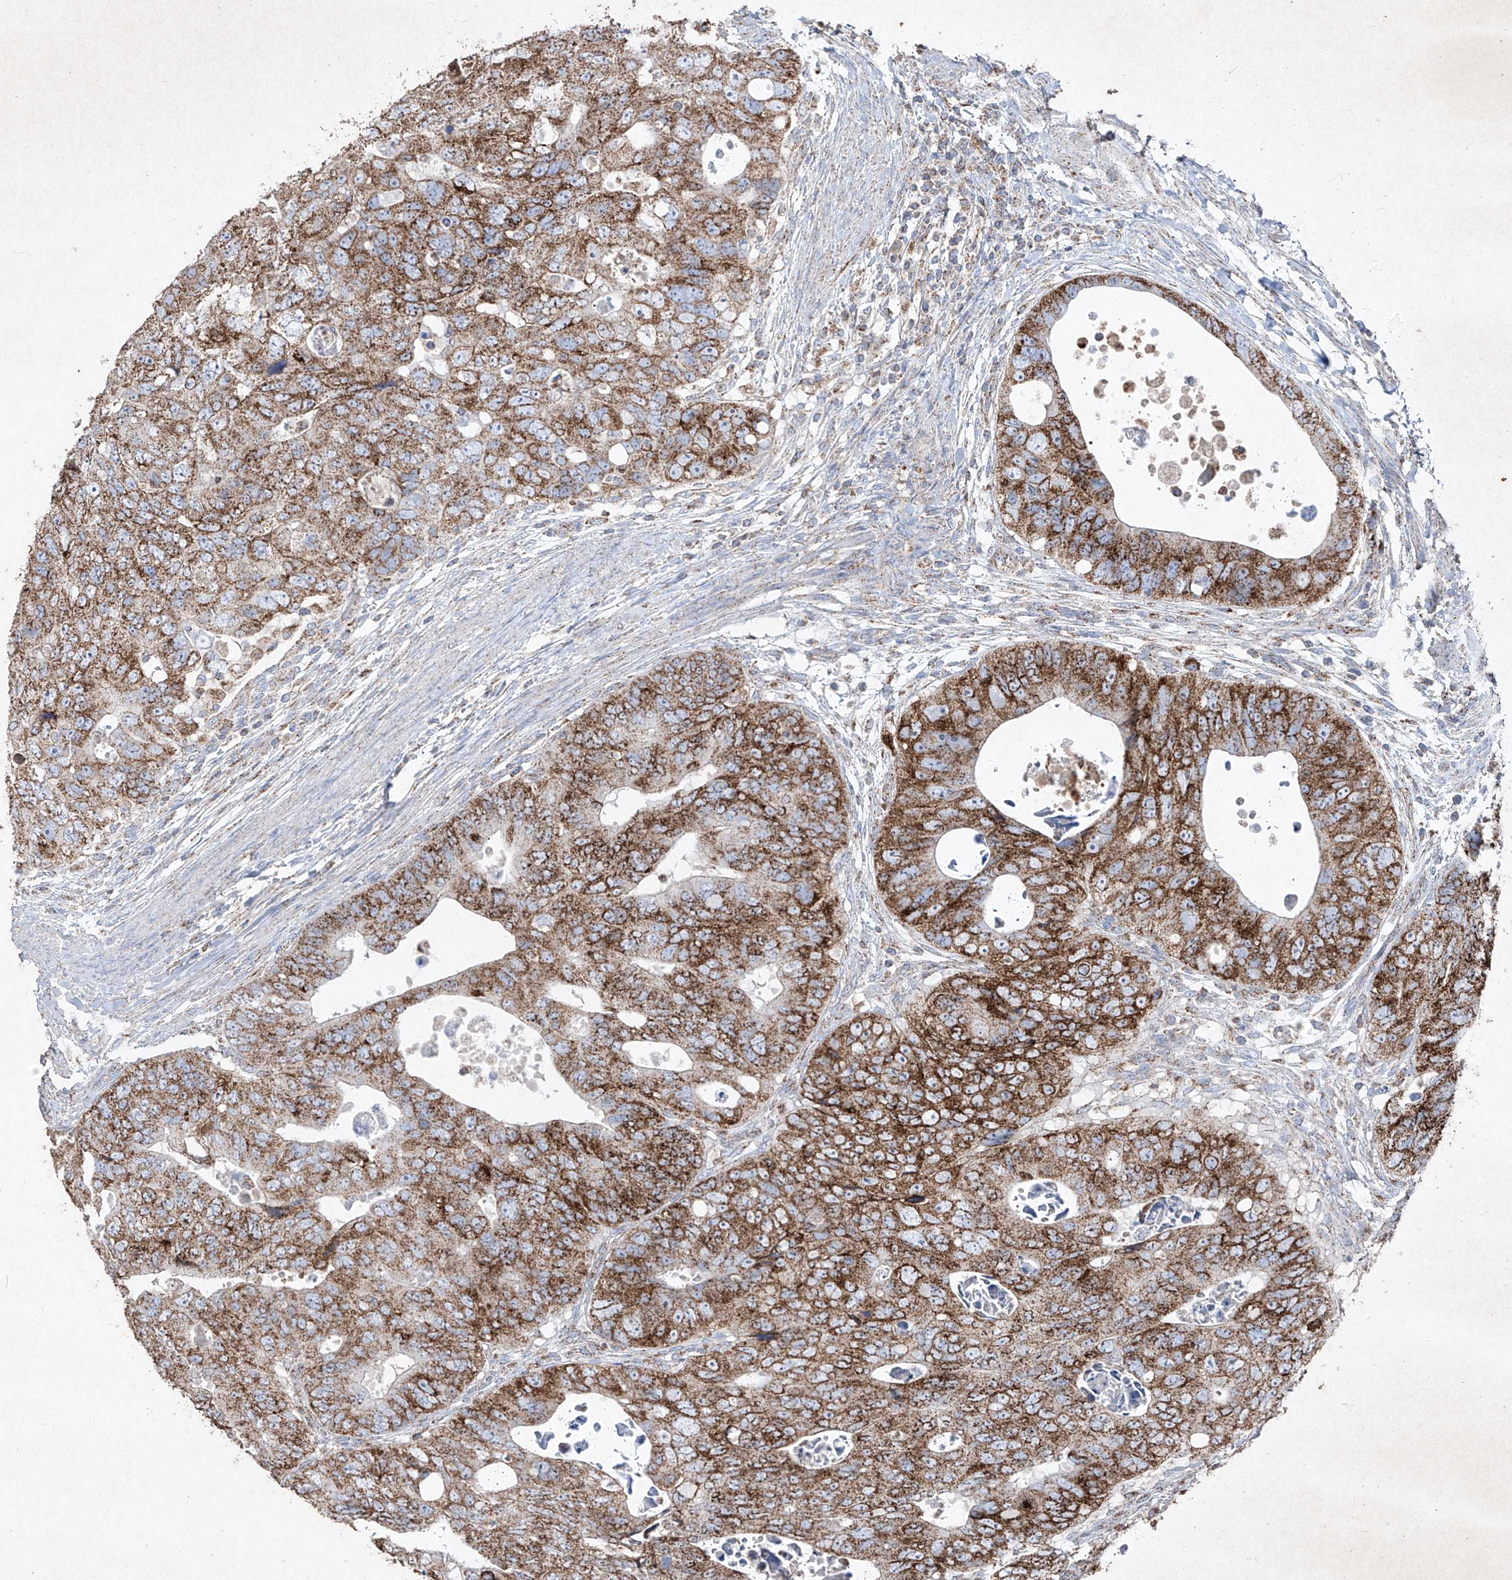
{"staining": {"intensity": "moderate", "quantity": ">75%", "location": "cytoplasmic/membranous"}, "tissue": "colorectal cancer", "cell_type": "Tumor cells", "image_type": "cancer", "snomed": [{"axis": "morphology", "description": "Adenocarcinoma, NOS"}, {"axis": "topography", "description": "Rectum"}], "caption": "An image of colorectal cancer stained for a protein demonstrates moderate cytoplasmic/membranous brown staining in tumor cells.", "gene": "ABCD3", "patient": {"sex": "male", "age": 59}}